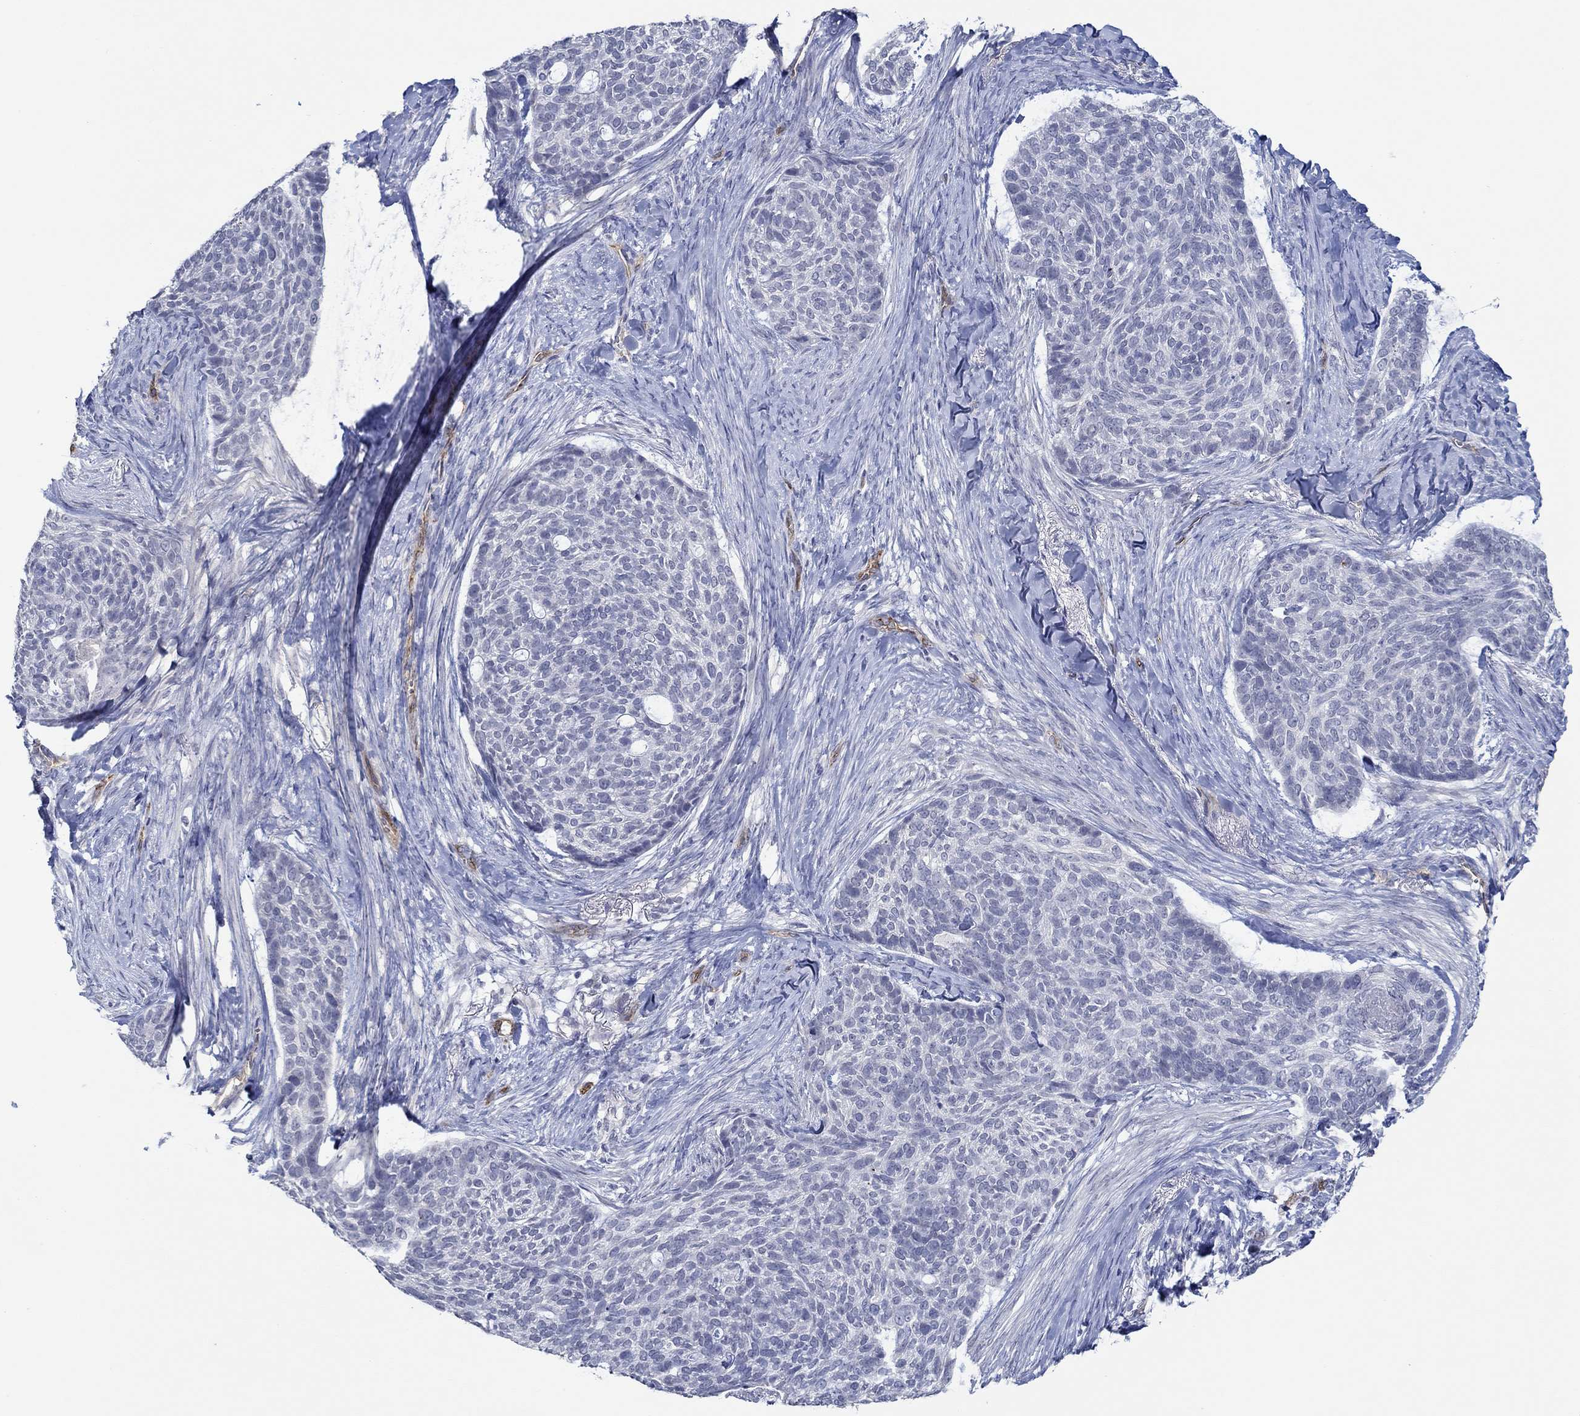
{"staining": {"intensity": "negative", "quantity": "none", "location": "none"}, "tissue": "skin cancer", "cell_type": "Tumor cells", "image_type": "cancer", "snomed": [{"axis": "morphology", "description": "Basal cell carcinoma"}, {"axis": "topography", "description": "Skin"}], "caption": "An immunohistochemistry micrograph of skin basal cell carcinoma is shown. There is no staining in tumor cells of skin basal cell carcinoma. (Stains: DAB immunohistochemistry with hematoxylin counter stain, Microscopy: brightfield microscopy at high magnification).", "gene": "GJA5", "patient": {"sex": "female", "age": 69}}